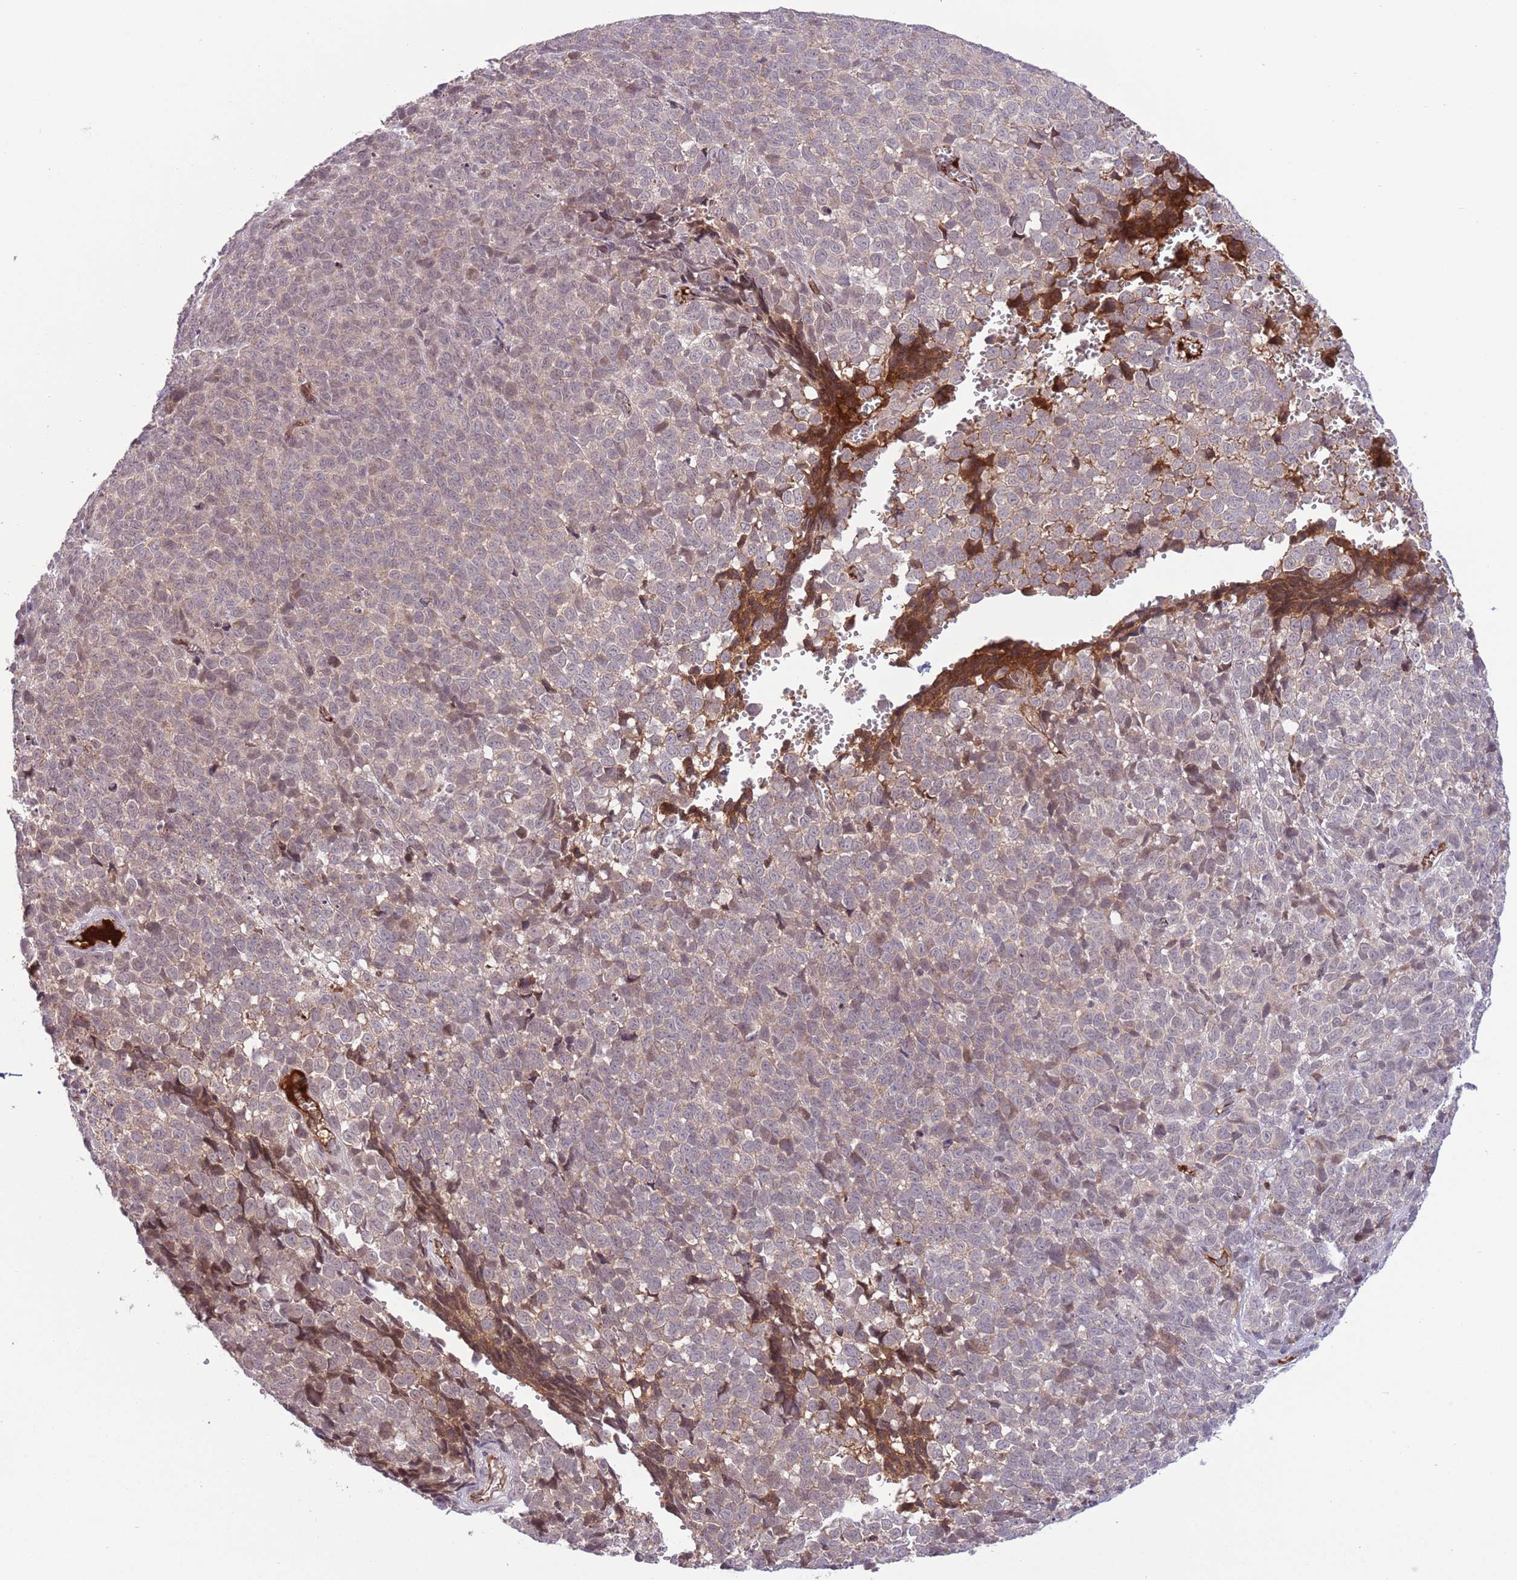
{"staining": {"intensity": "weak", "quantity": "<25%", "location": "nuclear"}, "tissue": "melanoma", "cell_type": "Tumor cells", "image_type": "cancer", "snomed": [{"axis": "morphology", "description": "Malignant melanoma, NOS"}, {"axis": "topography", "description": "Nose, NOS"}], "caption": "Melanoma stained for a protein using immunohistochemistry displays no positivity tumor cells.", "gene": "DPP10", "patient": {"sex": "female", "age": 48}}